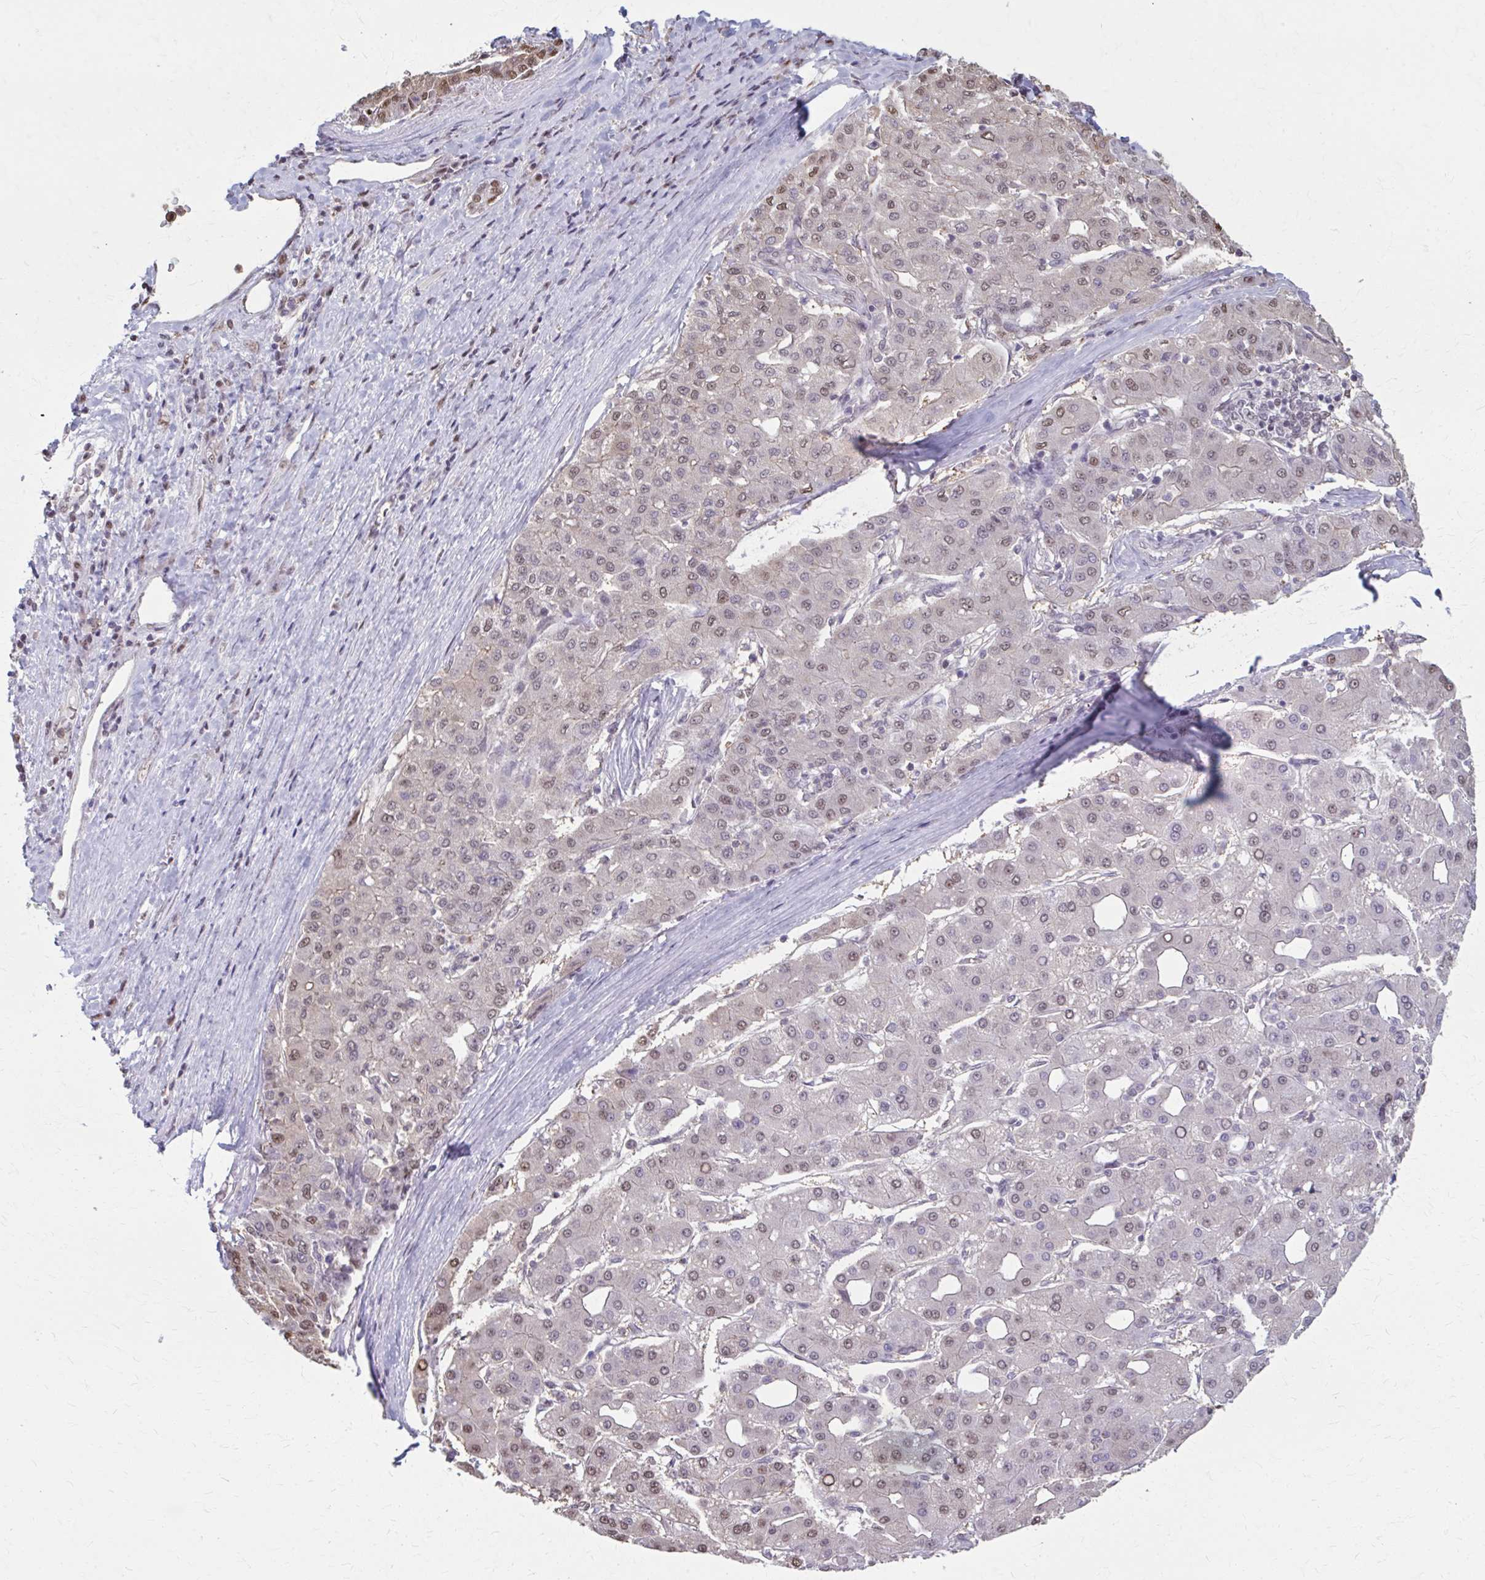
{"staining": {"intensity": "weak", "quantity": "25%-75%", "location": "nuclear"}, "tissue": "liver cancer", "cell_type": "Tumor cells", "image_type": "cancer", "snomed": [{"axis": "morphology", "description": "Carcinoma, Hepatocellular, NOS"}, {"axis": "topography", "description": "Liver"}], "caption": "Protein staining exhibits weak nuclear staining in about 25%-75% of tumor cells in hepatocellular carcinoma (liver).", "gene": "ING4", "patient": {"sex": "male", "age": 65}}